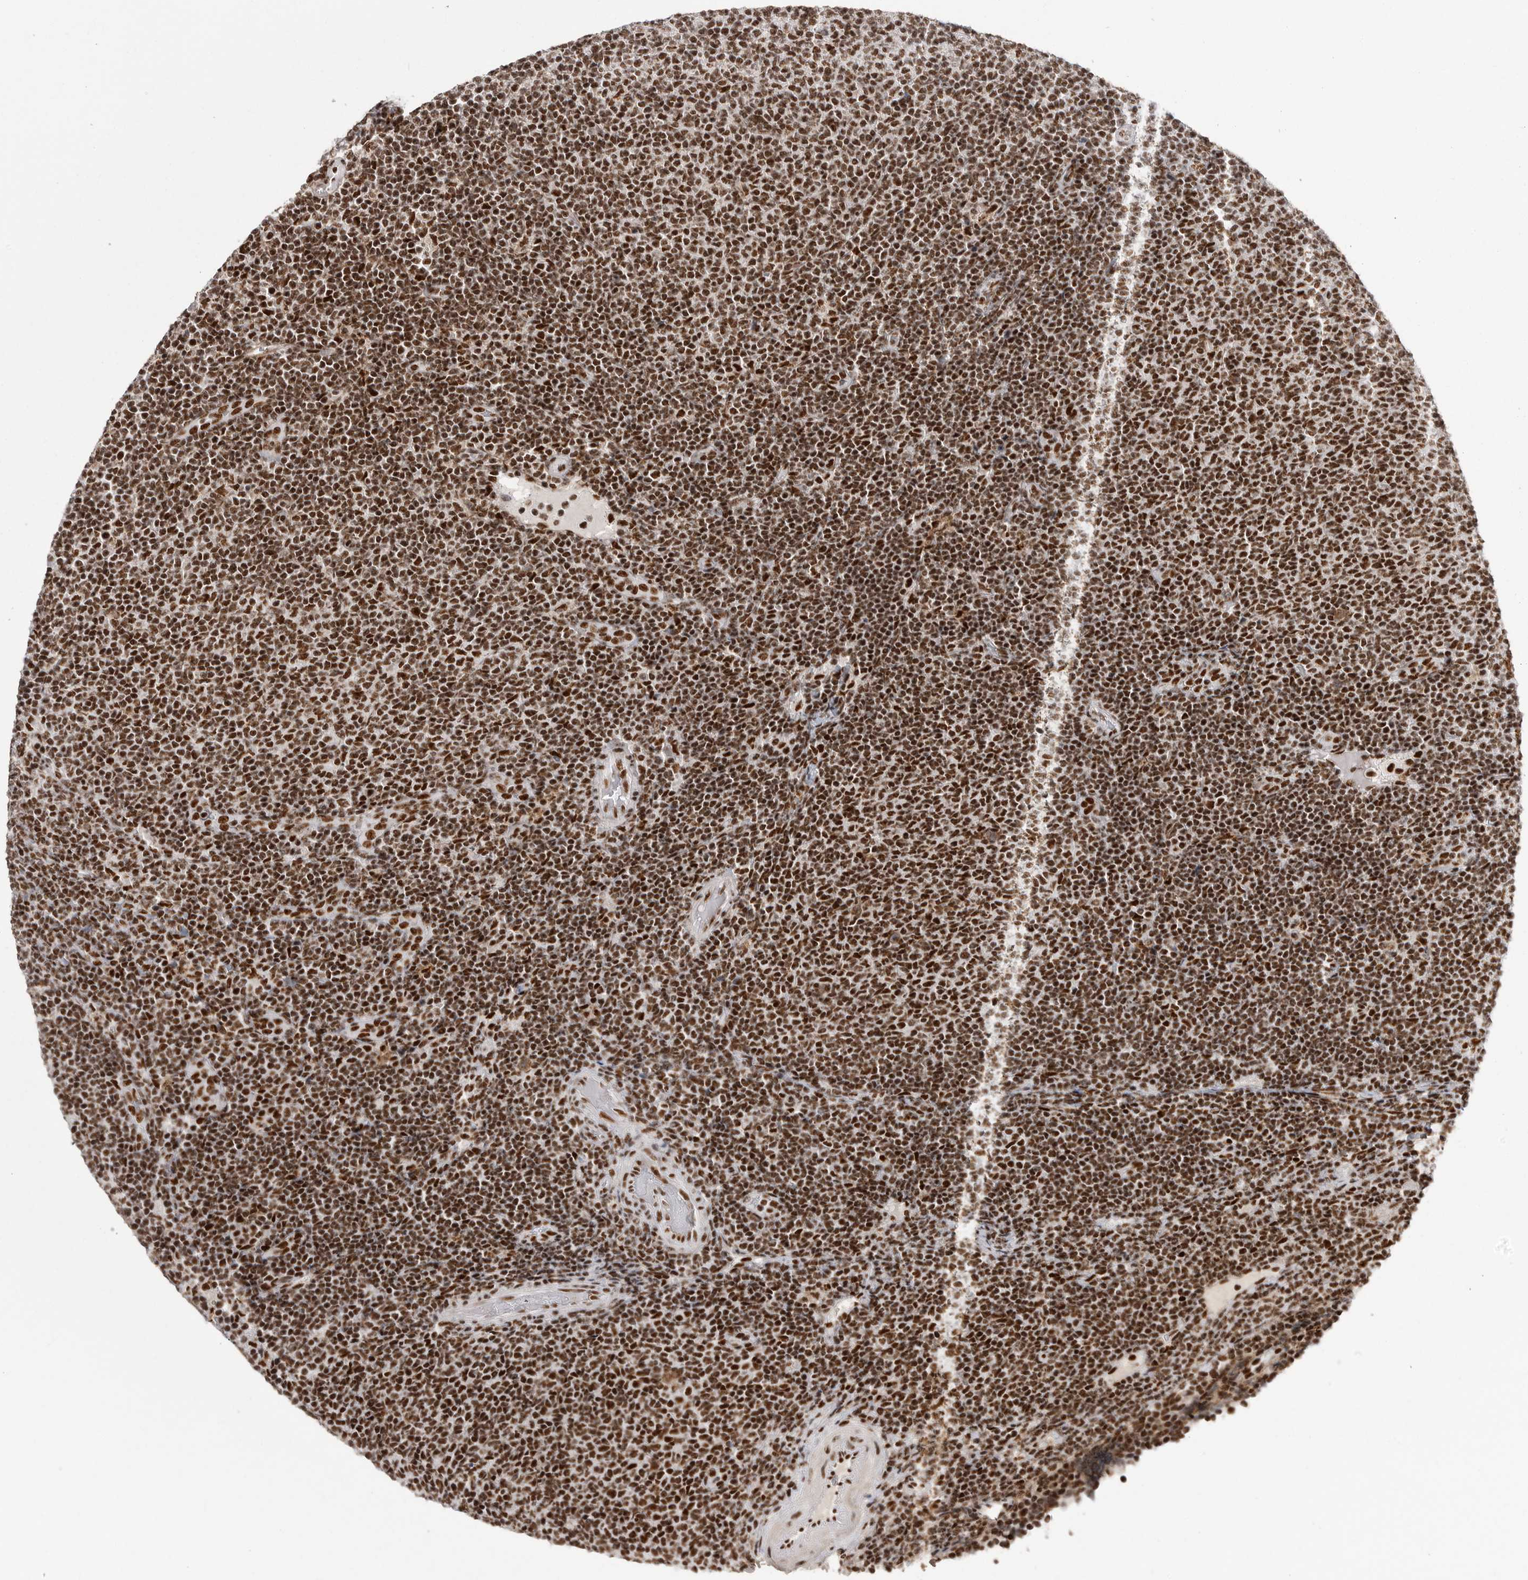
{"staining": {"intensity": "strong", "quantity": ">75%", "location": "nuclear"}, "tissue": "lymphoma", "cell_type": "Tumor cells", "image_type": "cancer", "snomed": [{"axis": "morphology", "description": "Malignant lymphoma, non-Hodgkin's type, Low grade"}, {"axis": "topography", "description": "Lymph node"}], "caption": "Brown immunohistochemical staining in lymphoma exhibits strong nuclear positivity in approximately >75% of tumor cells.", "gene": "PPP1R8", "patient": {"sex": "male", "age": 66}}